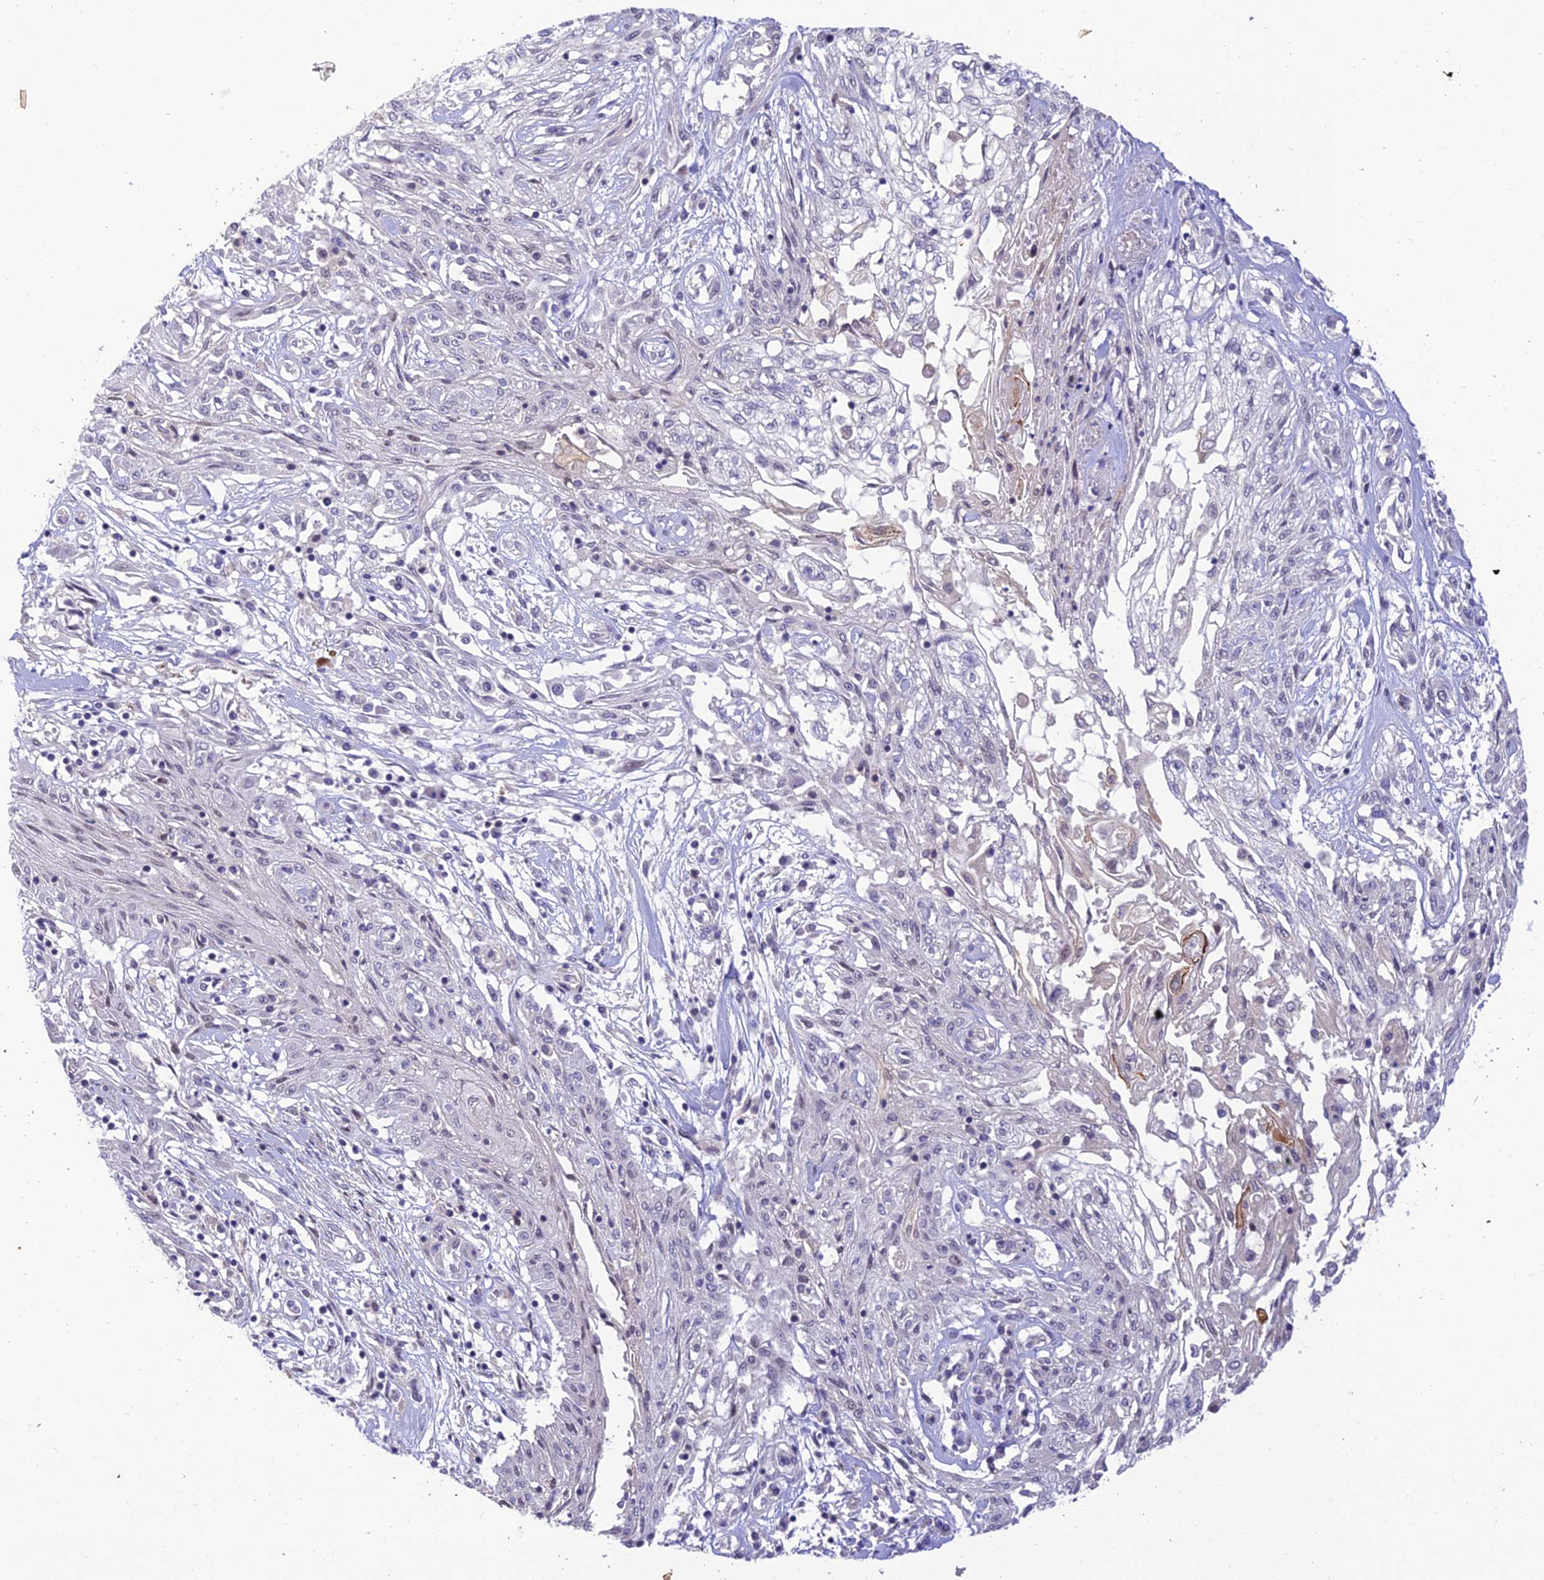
{"staining": {"intensity": "negative", "quantity": "none", "location": "none"}, "tissue": "skin cancer", "cell_type": "Tumor cells", "image_type": "cancer", "snomed": [{"axis": "morphology", "description": "Squamous cell carcinoma, NOS"}, {"axis": "morphology", "description": "Squamous cell carcinoma, metastatic, NOS"}, {"axis": "topography", "description": "Skin"}, {"axis": "topography", "description": "Lymph node"}], "caption": "Tumor cells are negative for brown protein staining in skin cancer.", "gene": "BMT2", "patient": {"sex": "male", "age": 75}}